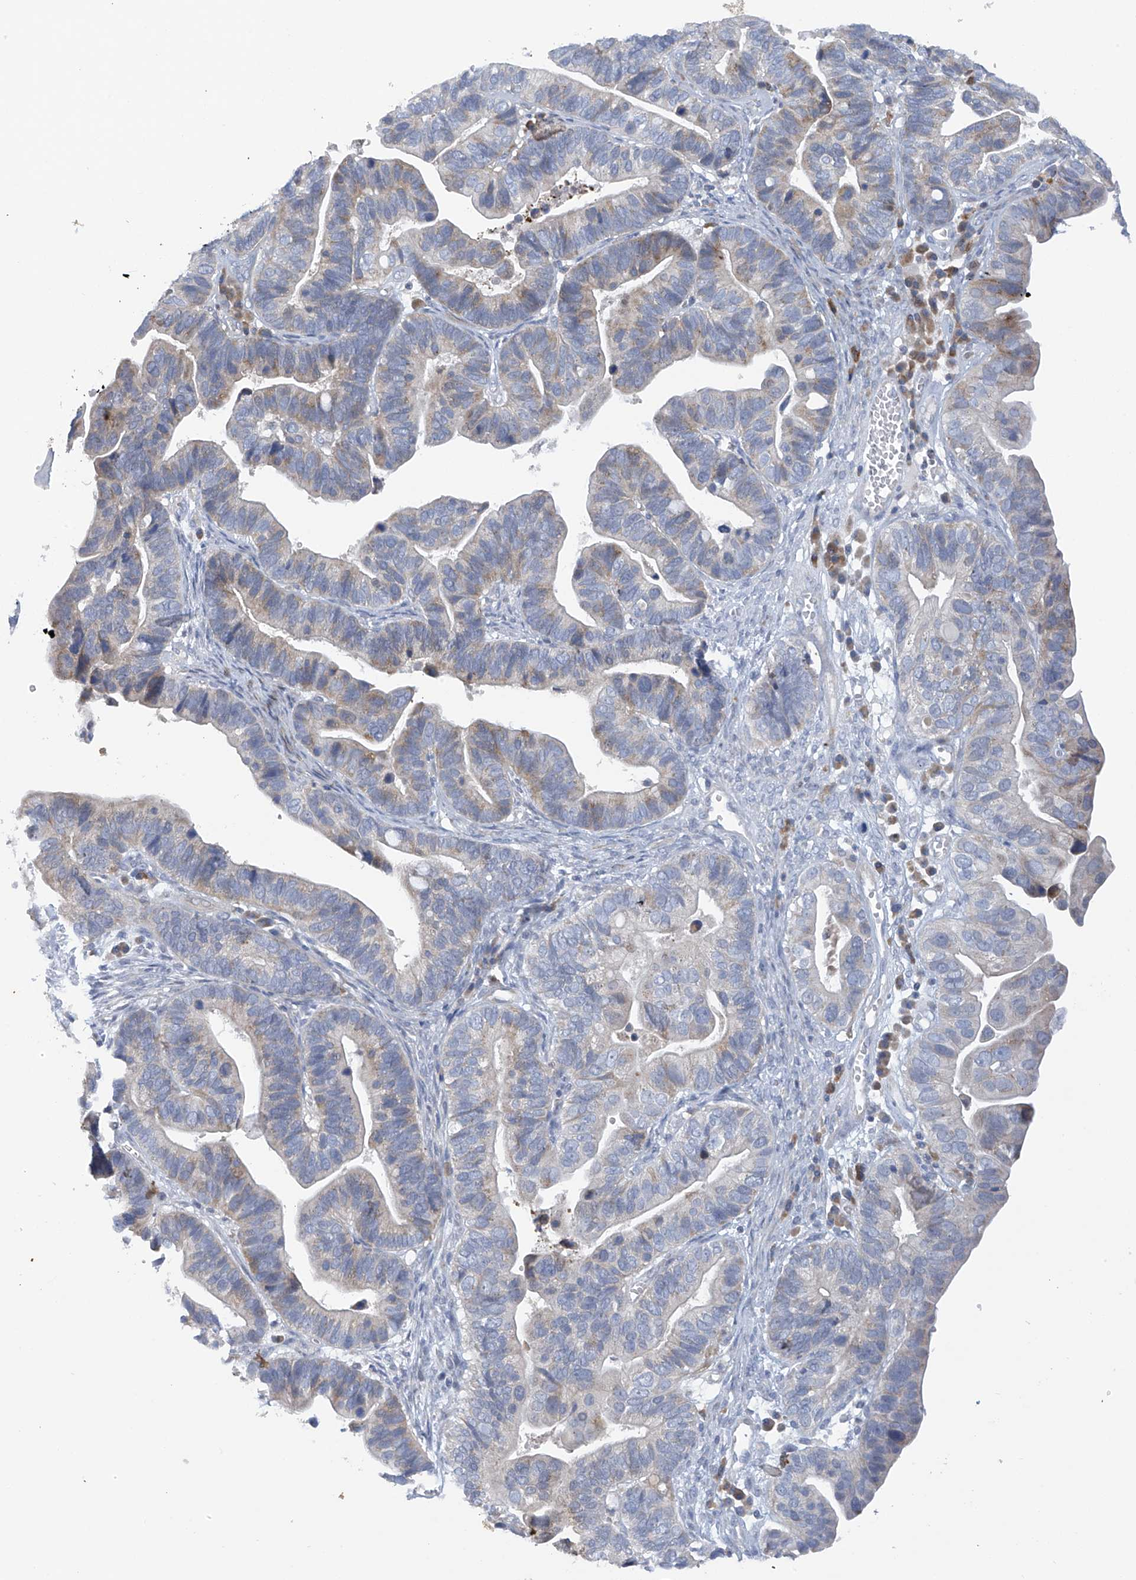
{"staining": {"intensity": "negative", "quantity": "none", "location": "none"}, "tissue": "ovarian cancer", "cell_type": "Tumor cells", "image_type": "cancer", "snomed": [{"axis": "morphology", "description": "Cystadenocarcinoma, serous, NOS"}, {"axis": "topography", "description": "Ovary"}], "caption": "This is an immunohistochemistry (IHC) photomicrograph of ovarian serous cystadenocarcinoma. There is no expression in tumor cells.", "gene": "SLCO4A1", "patient": {"sex": "female", "age": 56}}